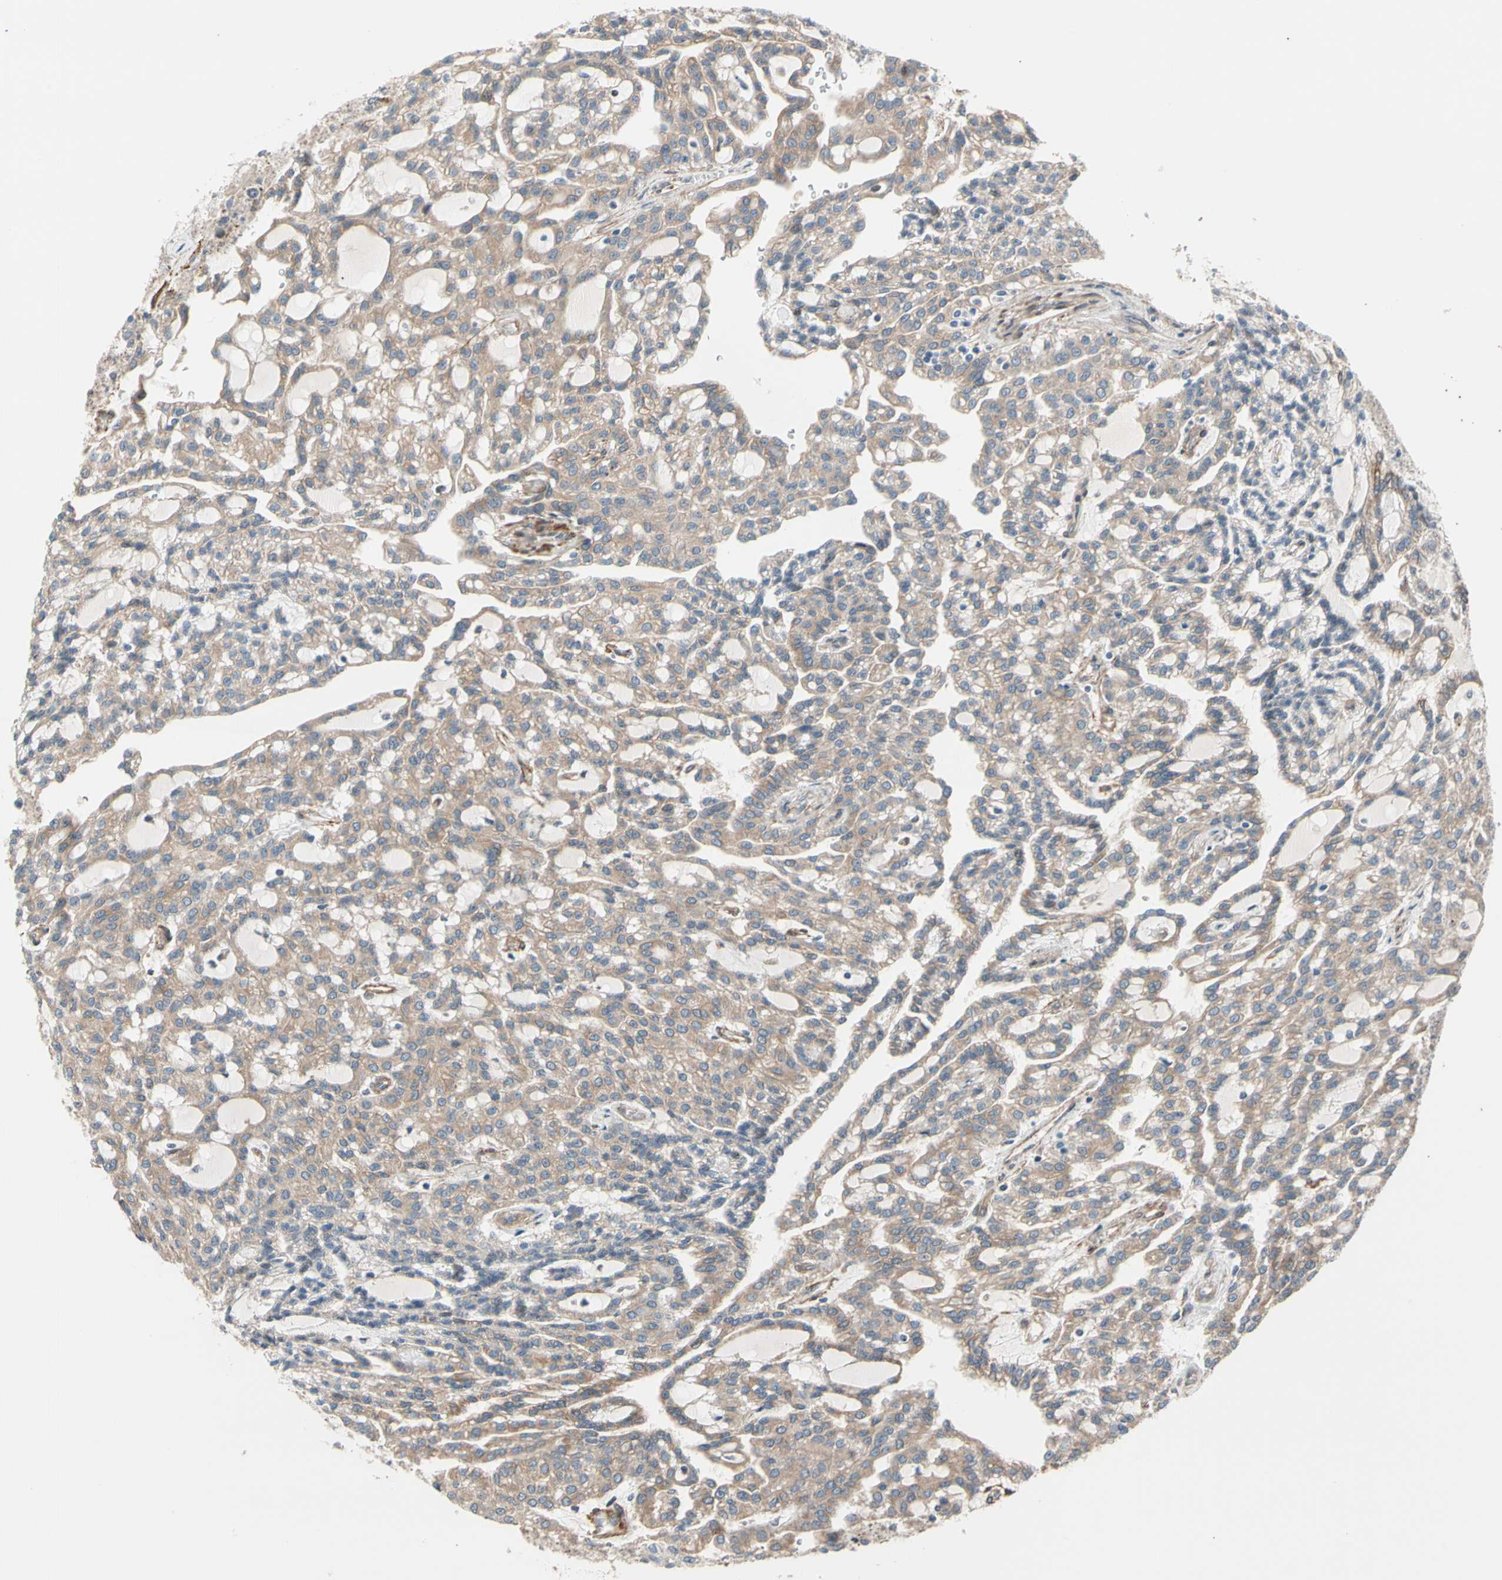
{"staining": {"intensity": "weak", "quantity": ">75%", "location": "cytoplasmic/membranous"}, "tissue": "renal cancer", "cell_type": "Tumor cells", "image_type": "cancer", "snomed": [{"axis": "morphology", "description": "Adenocarcinoma, NOS"}, {"axis": "topography", "description": "Kidney"}], "caption": "High-power microscopy captured an immunohistochemistry (IHC) micrograph of adenocarcinoma (renal), revealing weak cytoplasmic/membranous expression in approximately >75% of tumor cells.", "gene": "LIMK2", "patient": {"sex": "male", "age": 63}}